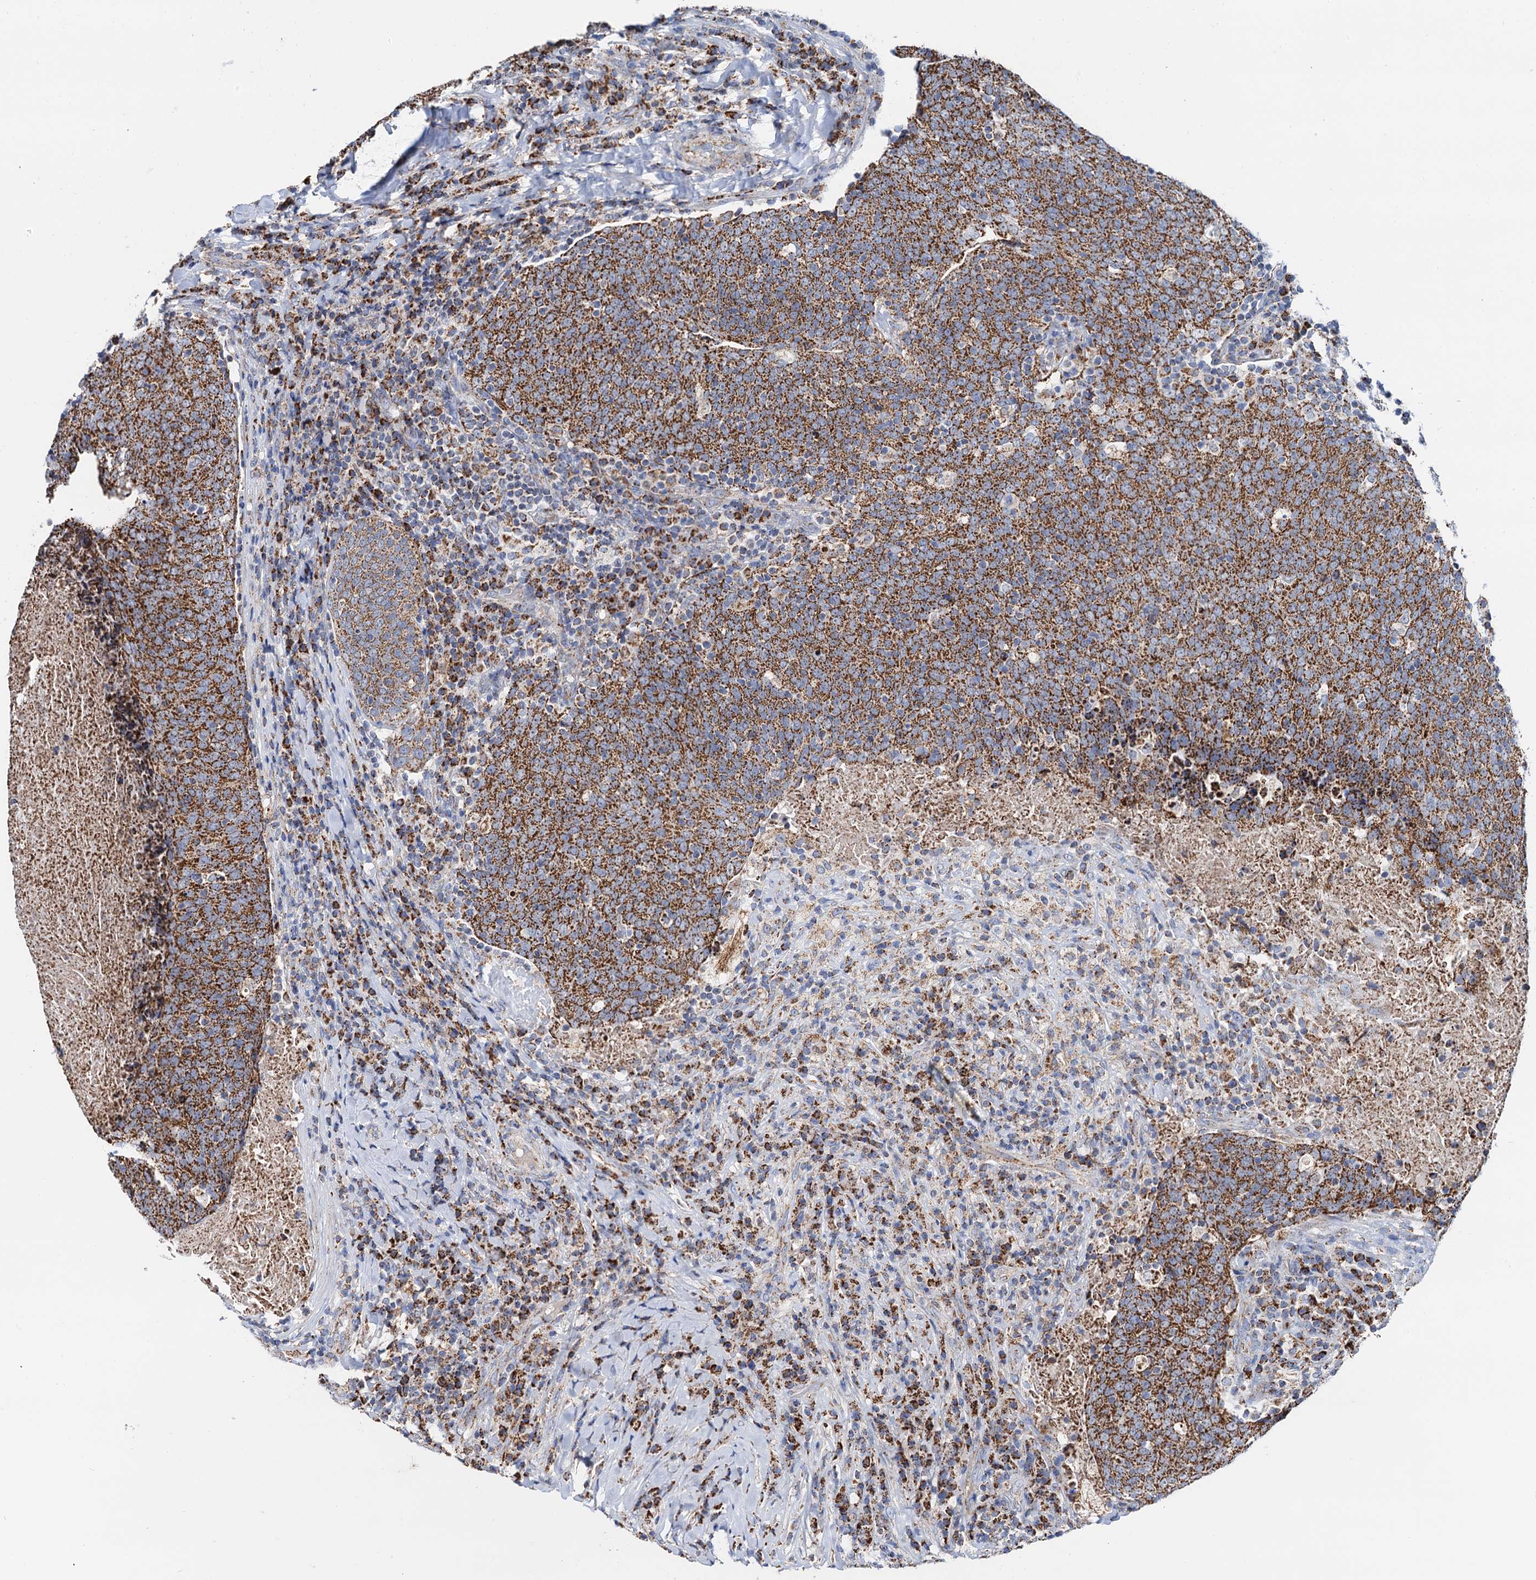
{"staining": {"intensity": "strong", "quantity": ">75%", "location": "cytoplasmic/membranous"}, "tissue": "head and neck cancer", "cell_type": "Tumor cells", "image_type": "cancer", "snomed": [{"axis": "morphology", "description": "Squamous cell carcinoma, NOS"}, {"axis": "morphology", "description": "Squamous cell carcinoma, metastatic, NOS"}, {"axis": "topography", "description": "Lymph node"}, {"axis": "topography", "description": "Head-Neck"}], "caption": "Immunohistochemistry (IHC) of head and neck metastatic squamous cell carcinoma shows high levels of strong cytoplasmic/membranous staining in about >75% of tumor cells.", "gene": "C2CD3", "patient": {"sex": "male", "age": 62}}